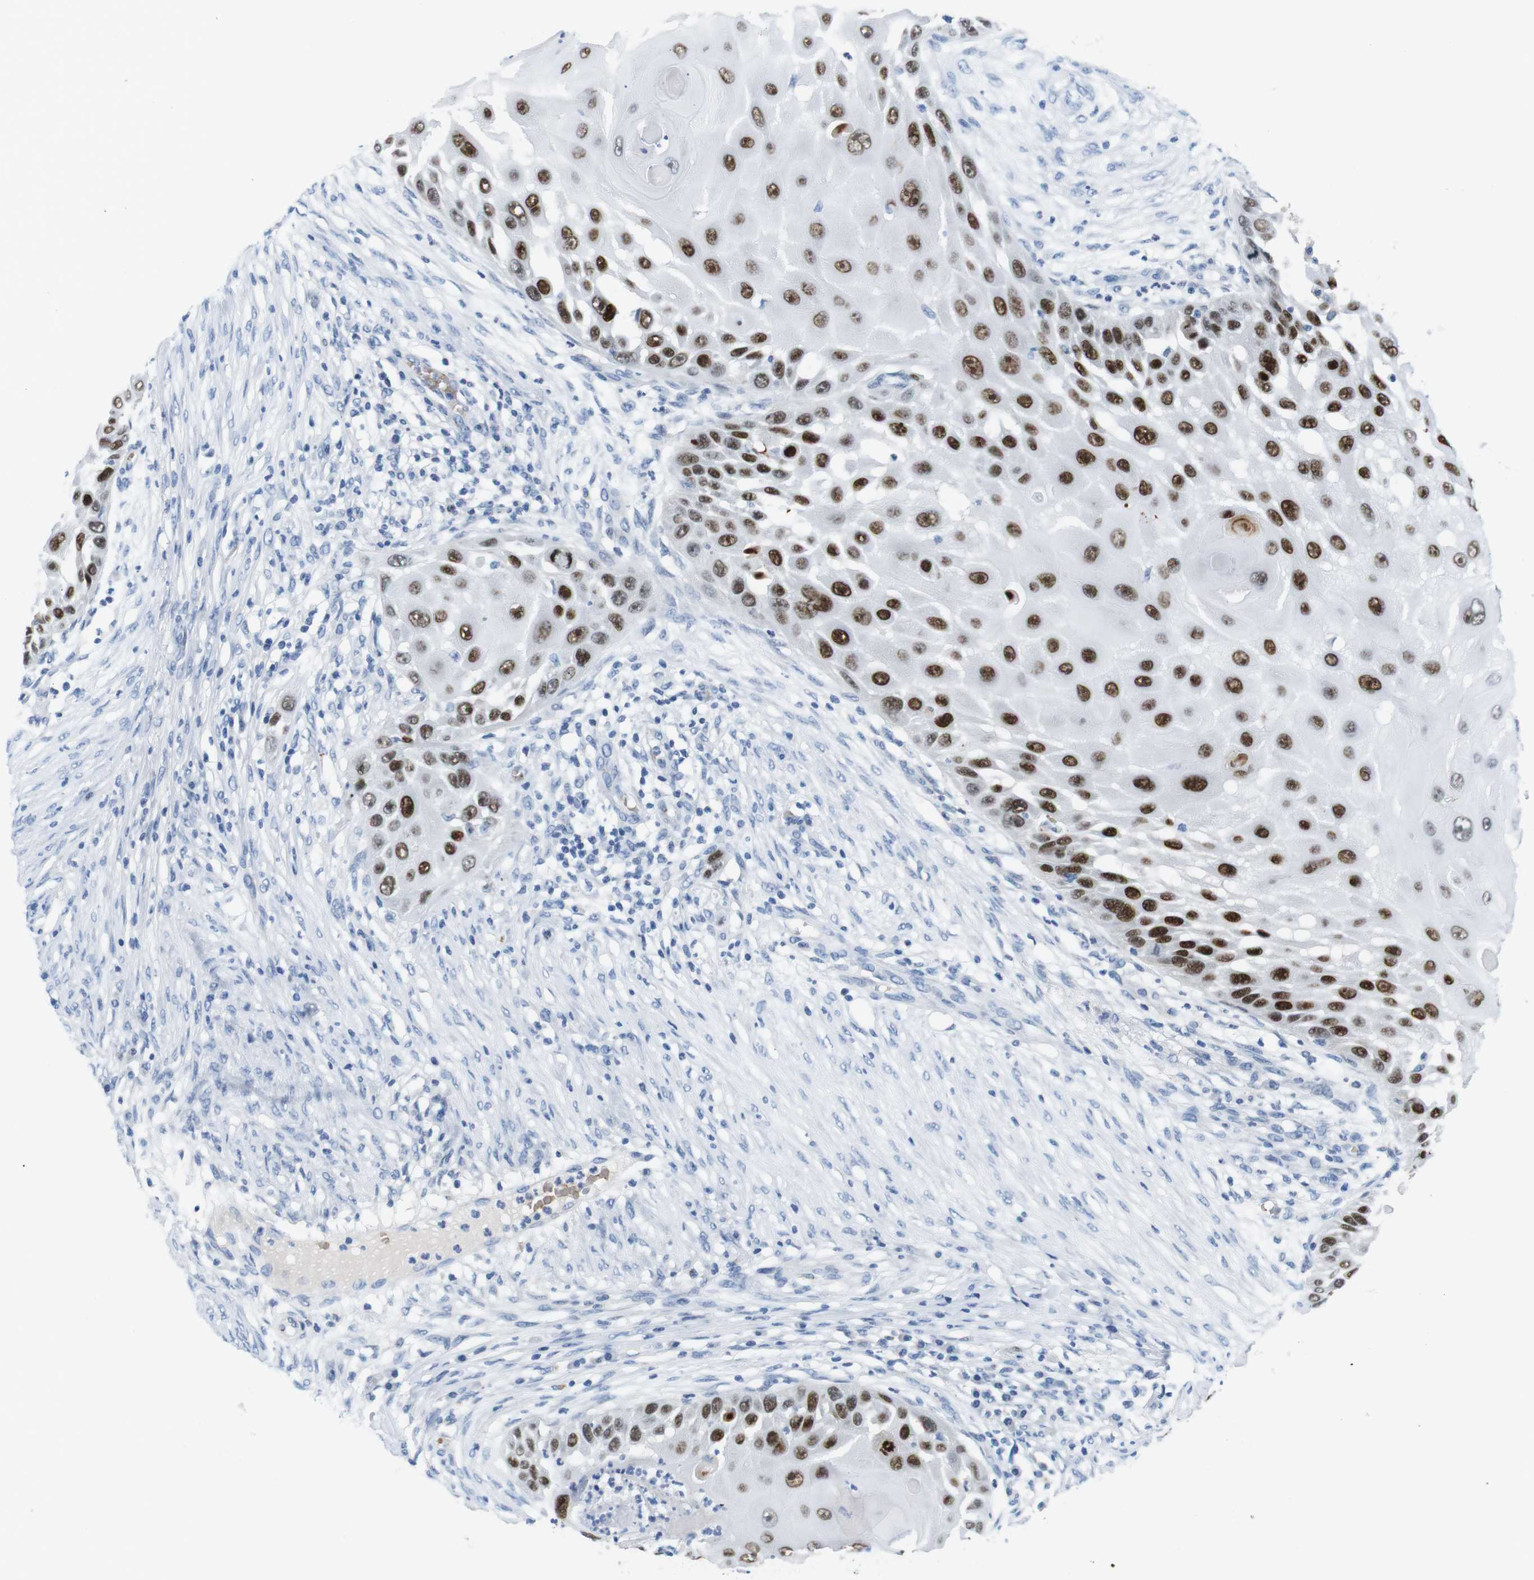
{"staining": {"intensity": "strong", "quantity": ">75%", "location": "nuclear"}, "tissue": "skin cancer", "cell_type": "Tumor cells", "image_type": "cancer", "snomed": [{"axis": "morphology", "description": "Squamous cell carcinoma, NOS"}, {"axis": "topography", "description": "Skin"}], "caption": "Strong nuclear protein expression is appreciated in approximately >75% of tumor cells in skin cancer (squamous cell carcinoma).", "gene": "TFAP2C", "patient": {"sex": "female", "age": 44}}